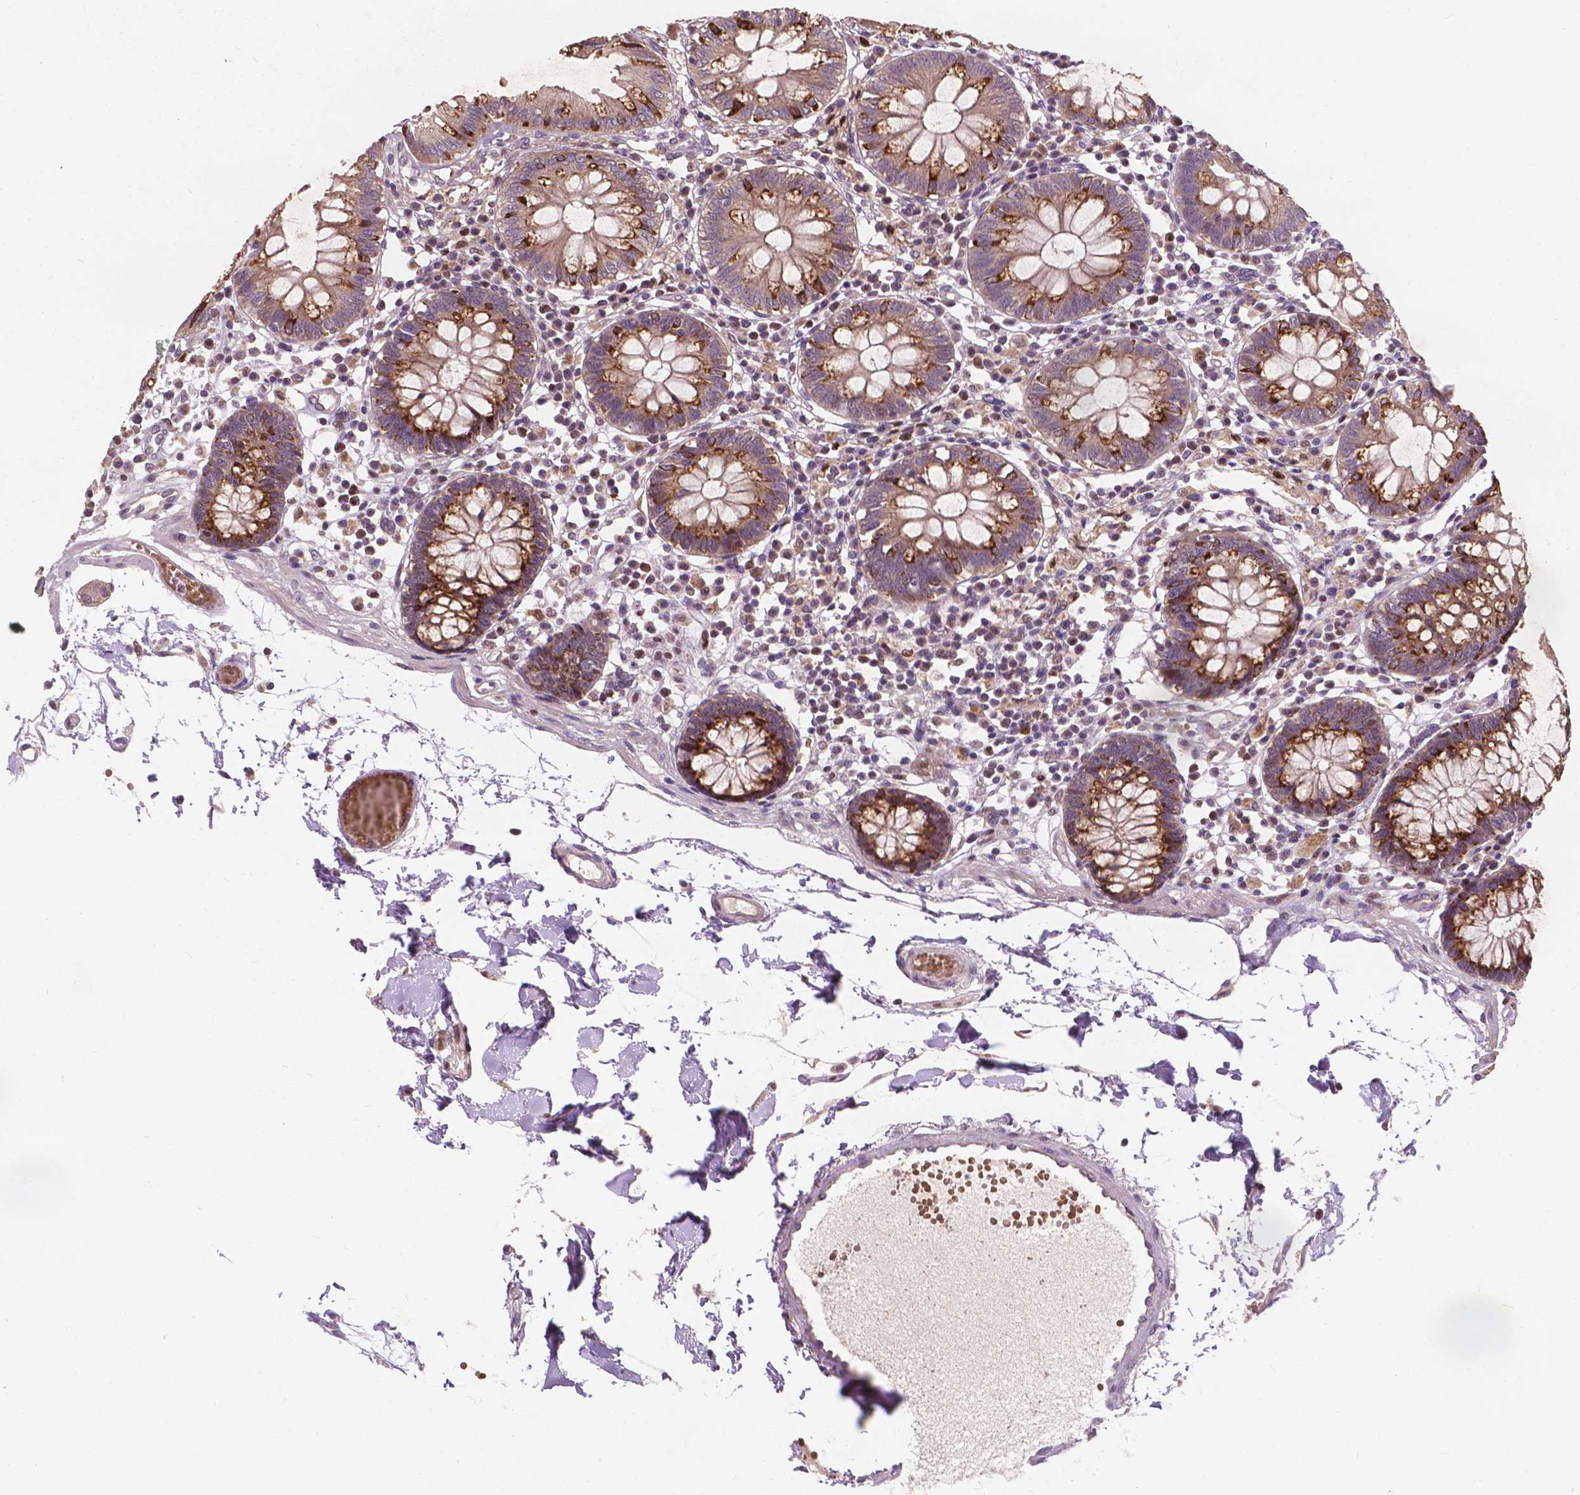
{"staining": {"intensity": "weak", "quantity": ">75%", "location": "cytoplasmic/membranous"}, "tissue": "colon", "cell_type": "Endothelial cells", "image_type": "normal", "snomed": [{"axis": "morphology", "description": "Normal tissue, NOS"}, {"axis": "morphology", "description": "Adenocarcinoma, NOS"}, {"axis": "topography", "description": "Colon"}], "caption": "An image of colon stained for a protein demonstrates weak cytoplasmic/membranous brown staining in endothelial cells.", "gene": "DUSP16", "patient": {"sex": "male", "age": 83}}